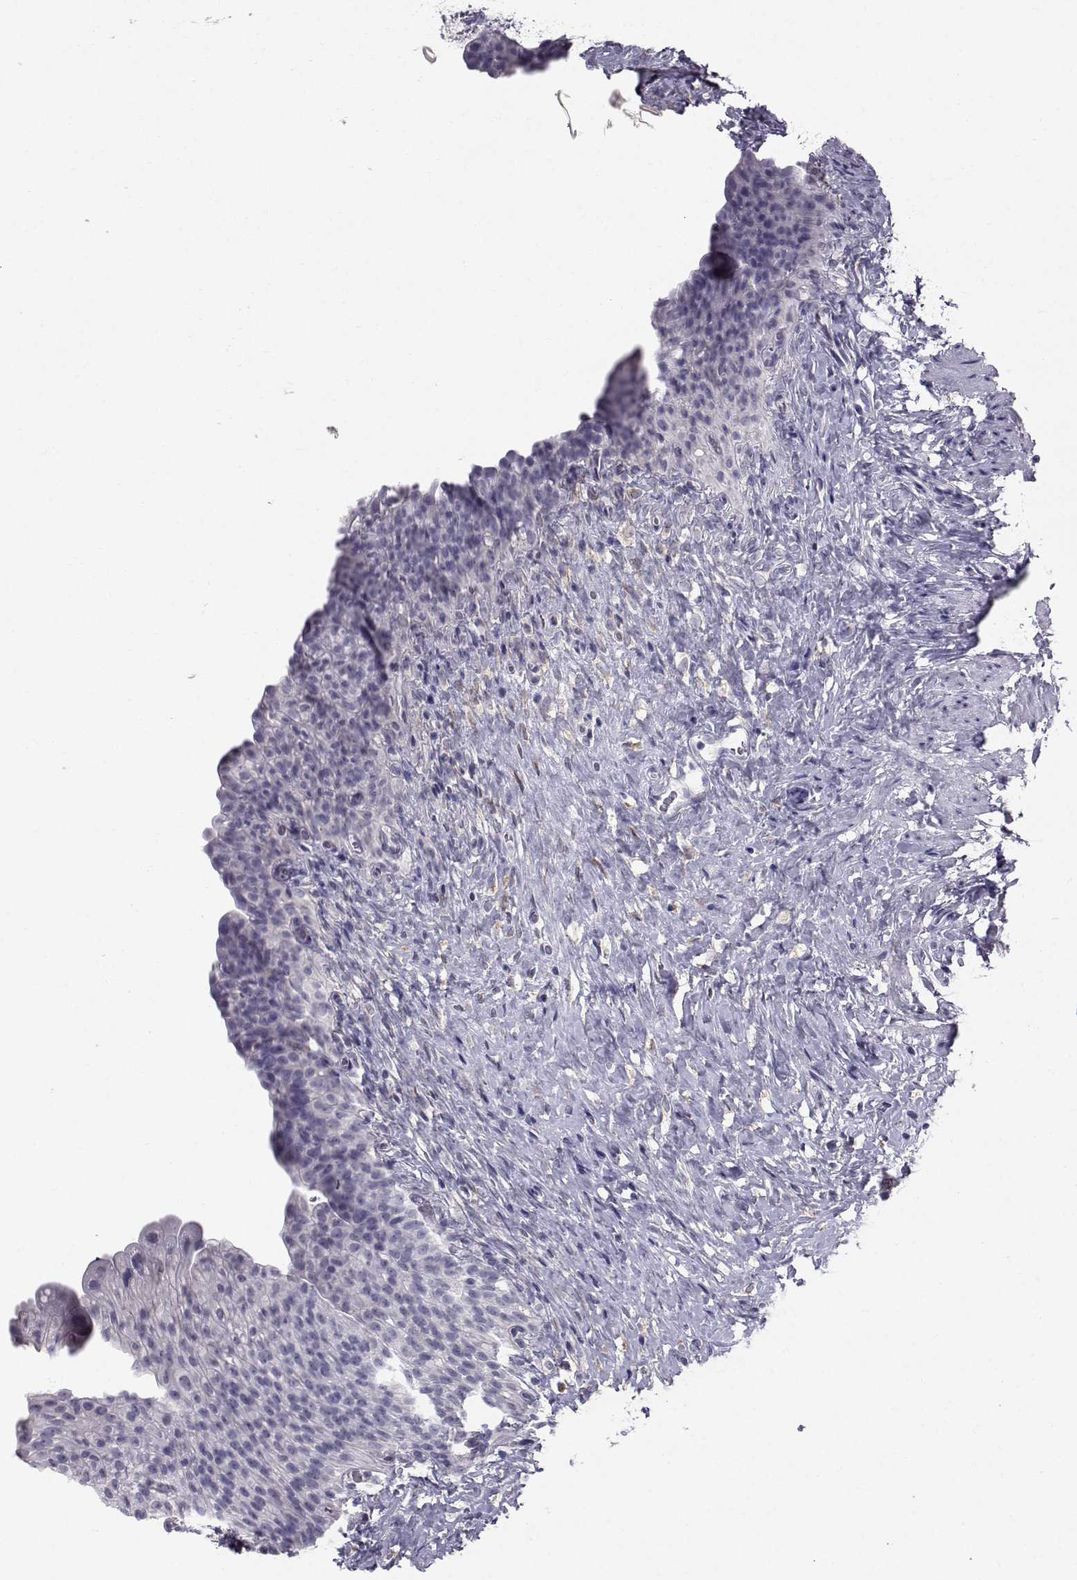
{"staining": {"intensity": "negative", "quantity": "none", "location": "none"}, "tissue": "urinary bladder", "cell_type": "Urothelial cells", "image_type": "normal", "snomed": [{"axis": "morphology", "description": "Normal tissue, NOS"}, {"axis": "topography", "description": "Urinary bladder"}], "caption": "This is an IHC image of benign human urinary bladder. There is no positivity in urothelial cells.", "gene": "SPDYE4", "patient": {"sex": "male", "age": 76}}